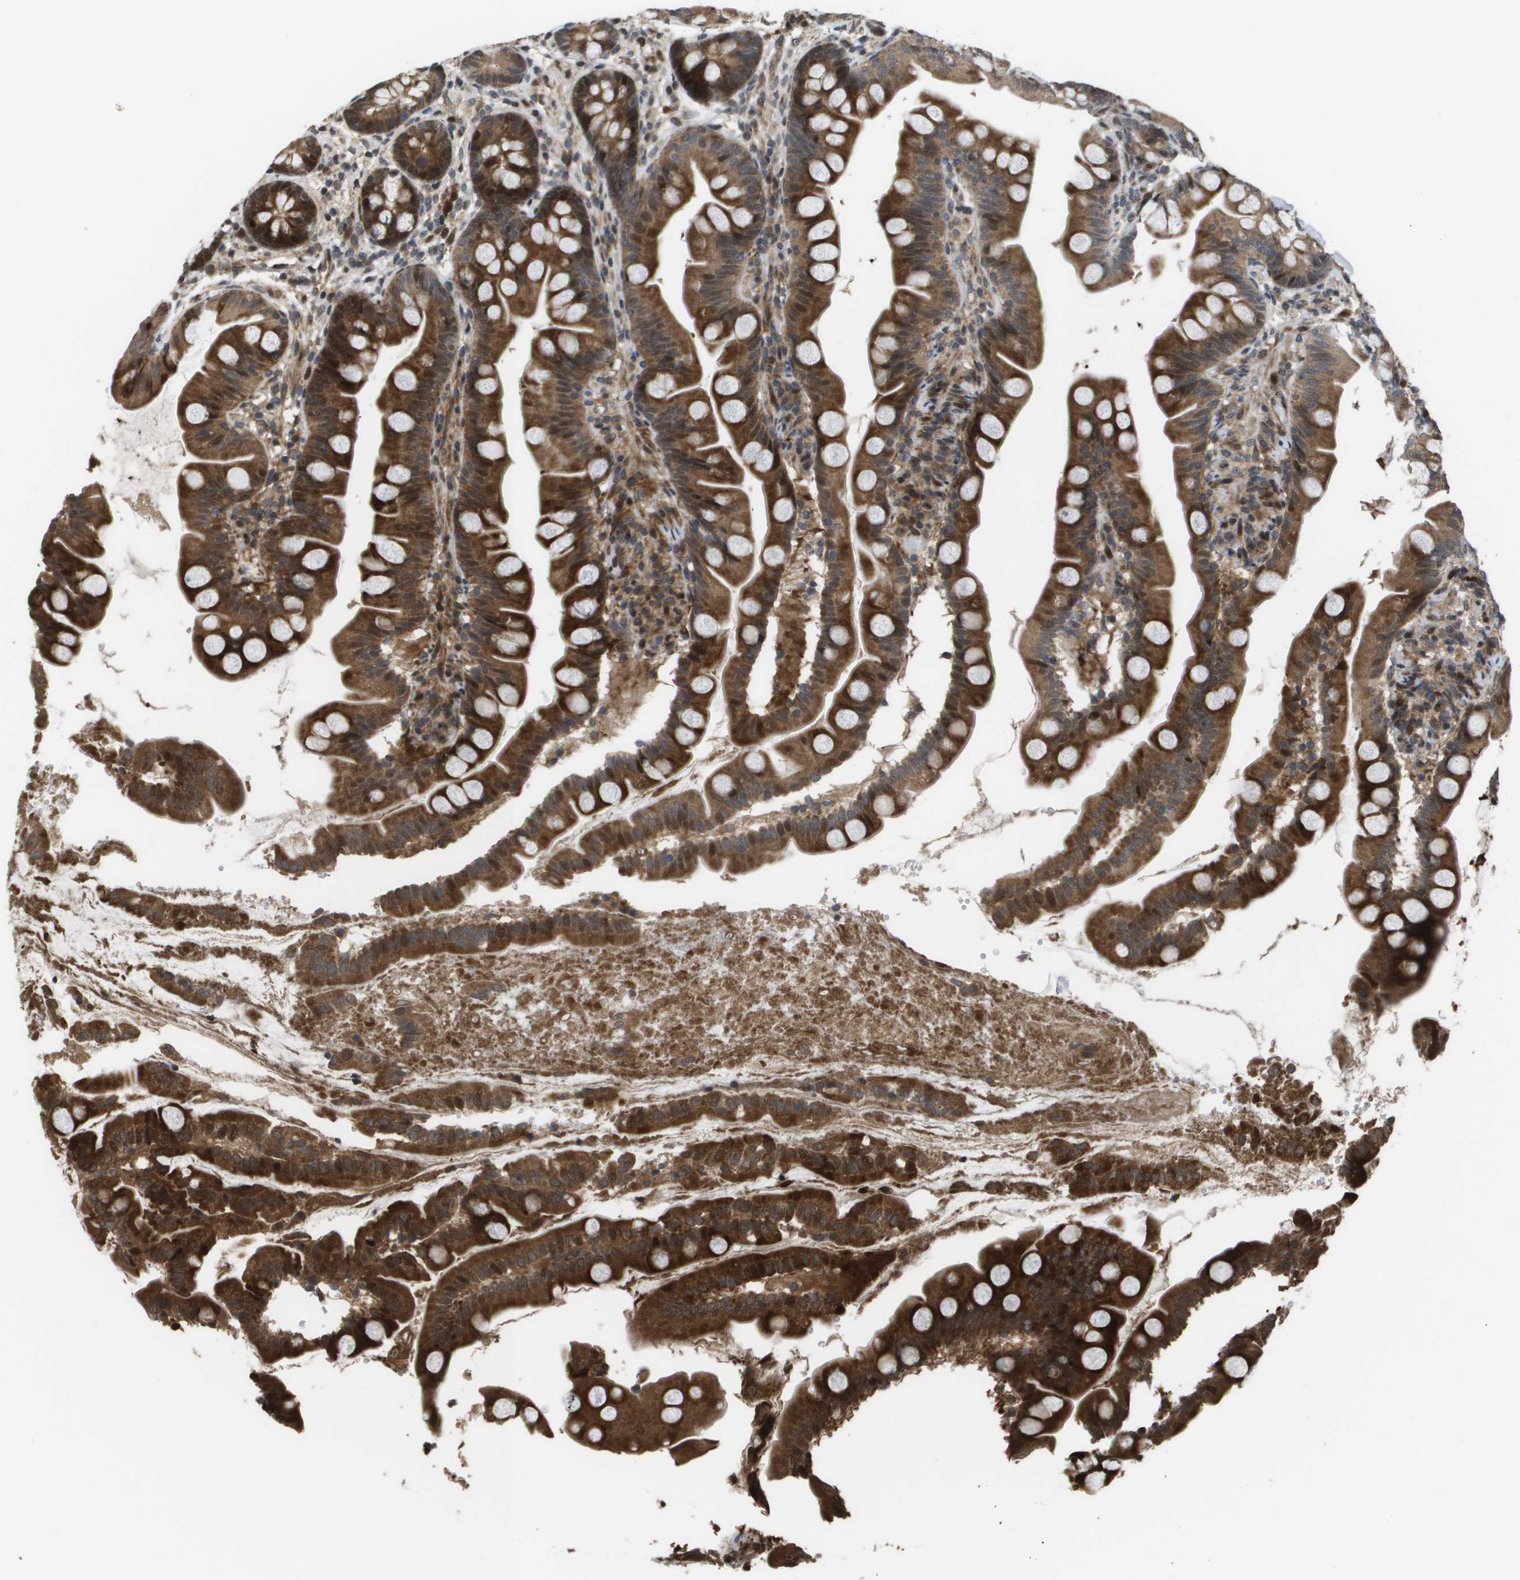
{"staining": {"intensity": "strong", "quantity": ">75%", "location": "cytoplasmic/membranous"}, "tissue": "small intestine", "cell_type": "Glandular cells", "image_type": "normal", "snomed": [{"axis": "morphology", "description": "Normal tissue, NOS"}, {"axis": "topography", "description": "Small intestine"}], "caption": "Protein staining of normal small intestine exhibits strong cytoplasmic/membranous expression in about >75% of glandular cells.", "gene": "AXIN2", "patient": {"sex": "female", "age": 56}}